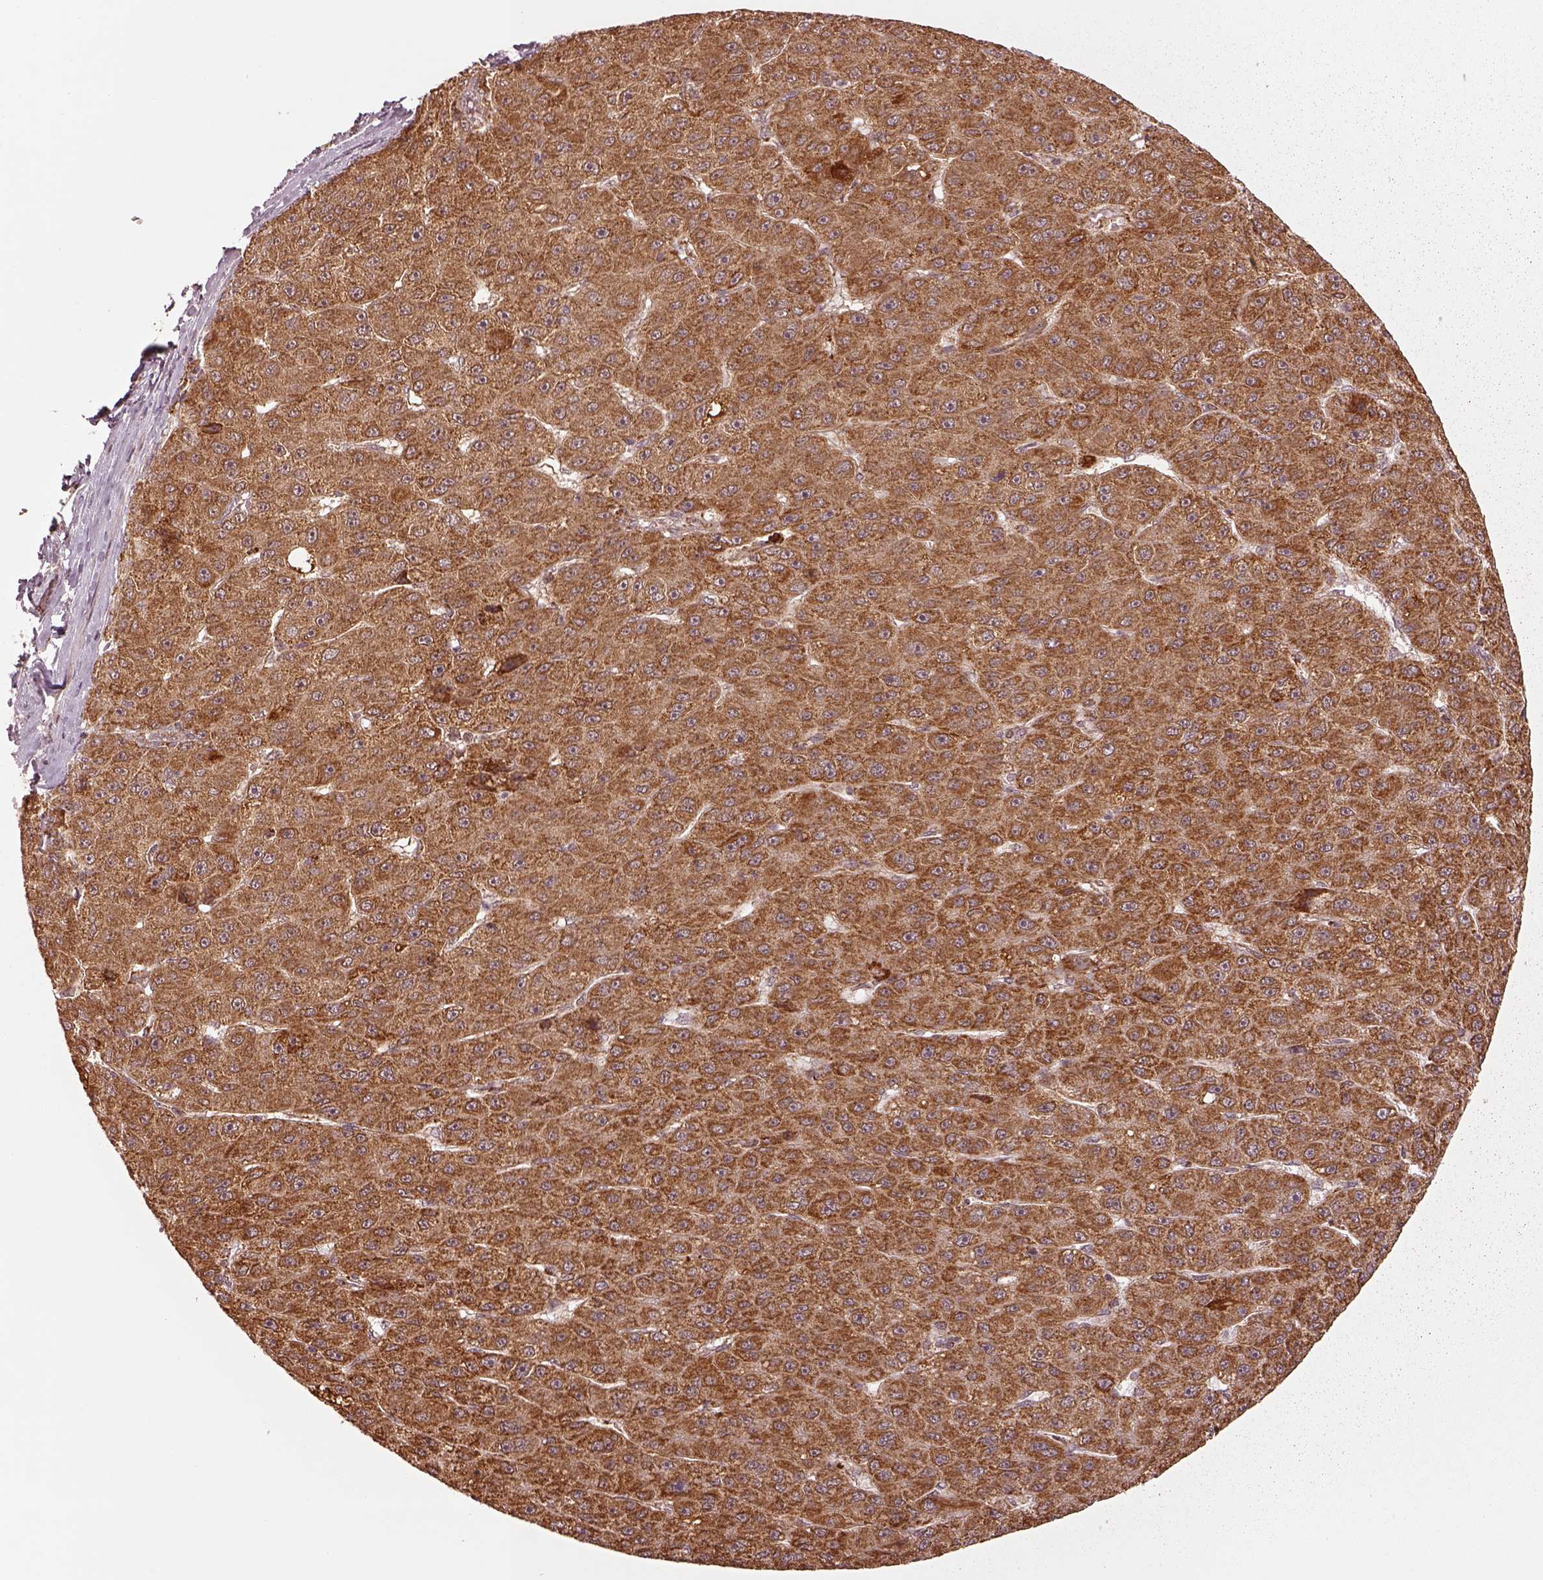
{"staining": {"intensity": "moderate", "quantity": ">75%", "location": "cytoplasmic/membranous"}, "tissue": "liver cancer", "cell_type": "Tumor cells", "image_type": "cancer", "snomed": [{"axis": "morphology", "description": "Carcinoma, Hepatocellular, NOS"}, {"axis": "topography", "description": "Liver"}], "caption": "Protein analysis of liver hepatocellular carcinoma tissue displays moderate cytoplasmic/membranous expression in about >75% of tumor cells.", "gene": "SEL1L3", "patient": {"sex": "male", "age": 67}}